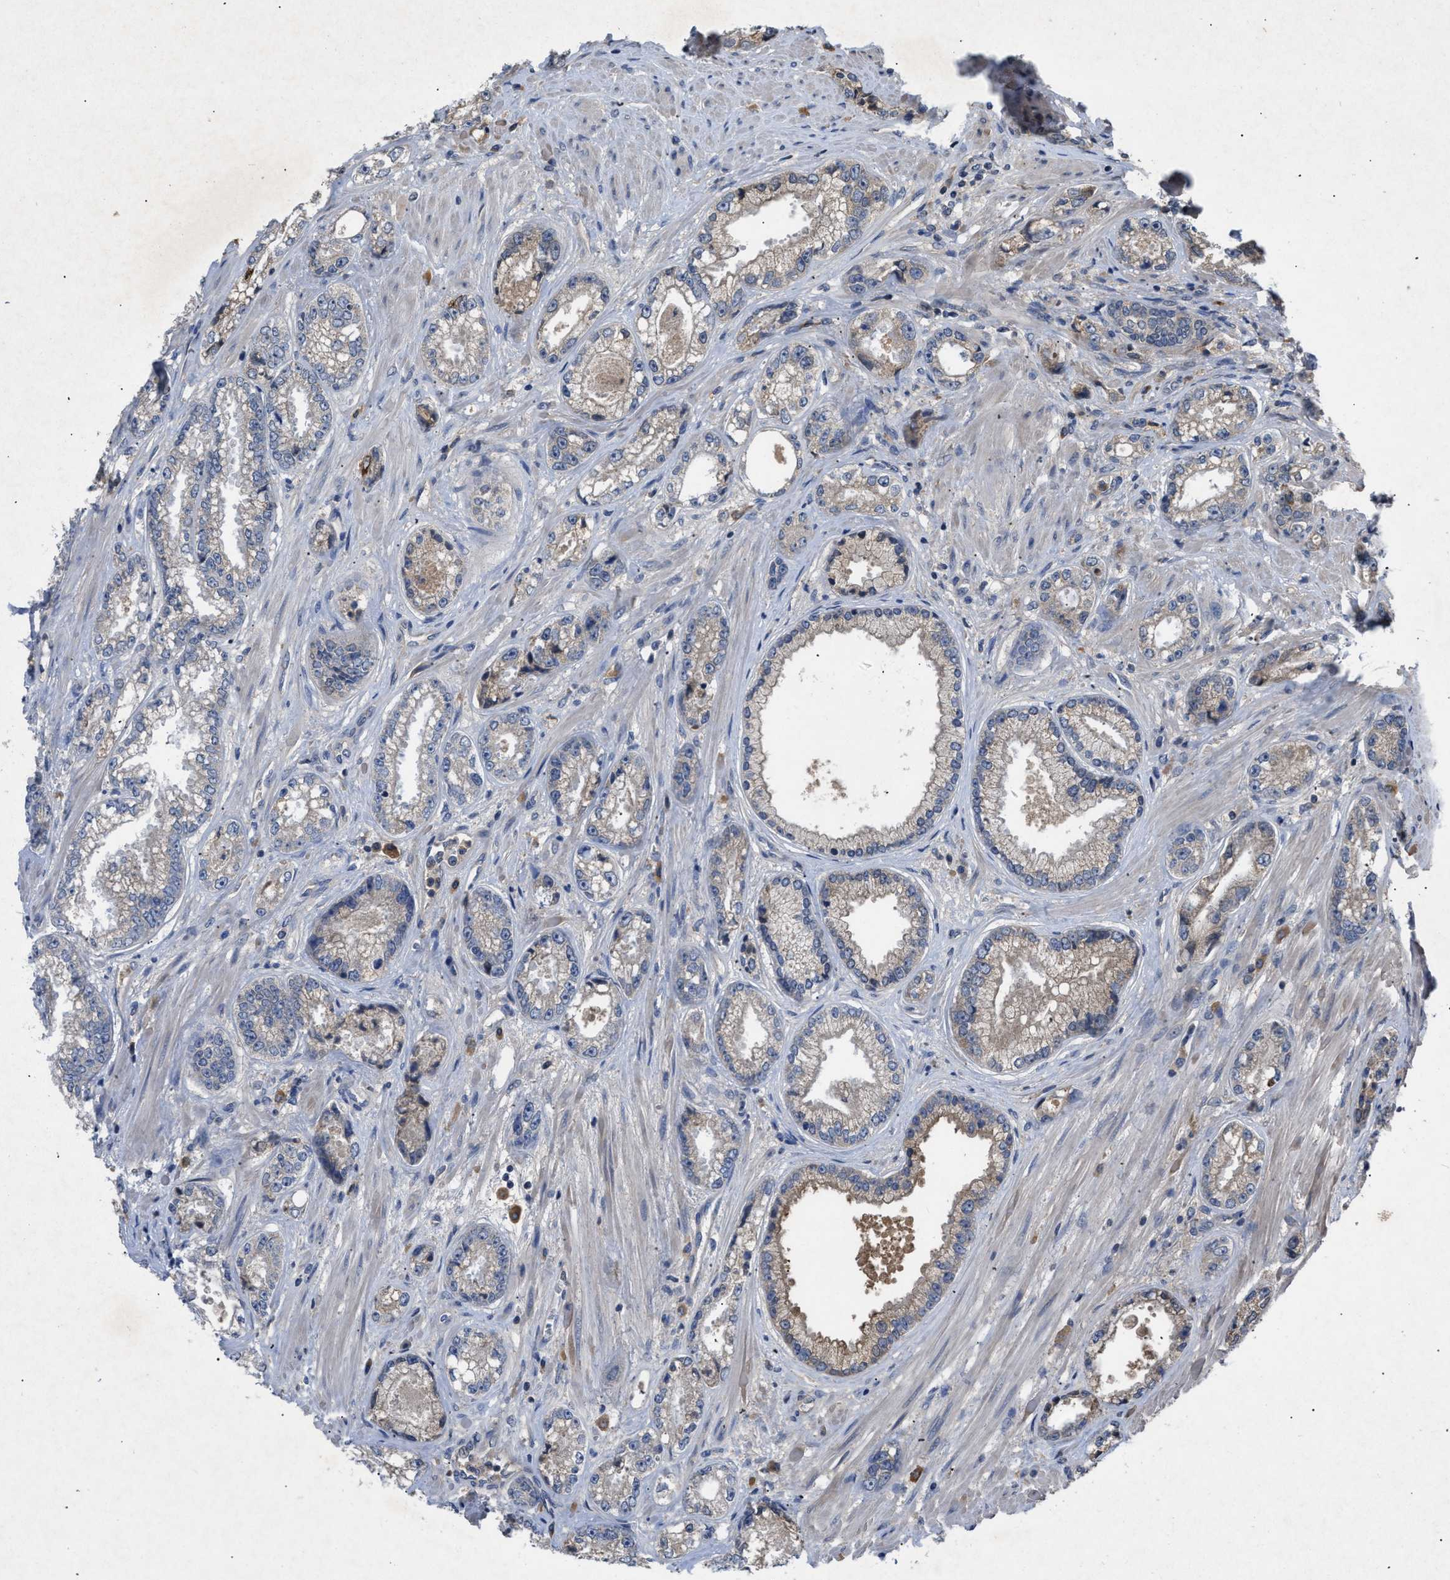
{"staining": {"intensity": "weak", "quantity": "25%-75%", "location": "cytoplasmic/membranous"}, "tissue": "prostate cancer", "cell_type": "Tumor cells", "image_type": "cancer", "snomed": [{"axis": "morphology", "description": "Adenocarcinoma, High grade"}, {"axis": "topography", "description": "Prostate"}], "caption": "The image shows staining of adenocarcinoma (high-grade) (prostate), revealing weak cytoplasmic/membranous protein staining (brown color) within tumor cells.", "gene": "VPS4A", "patient": {"sex": "male", "age": 61}}